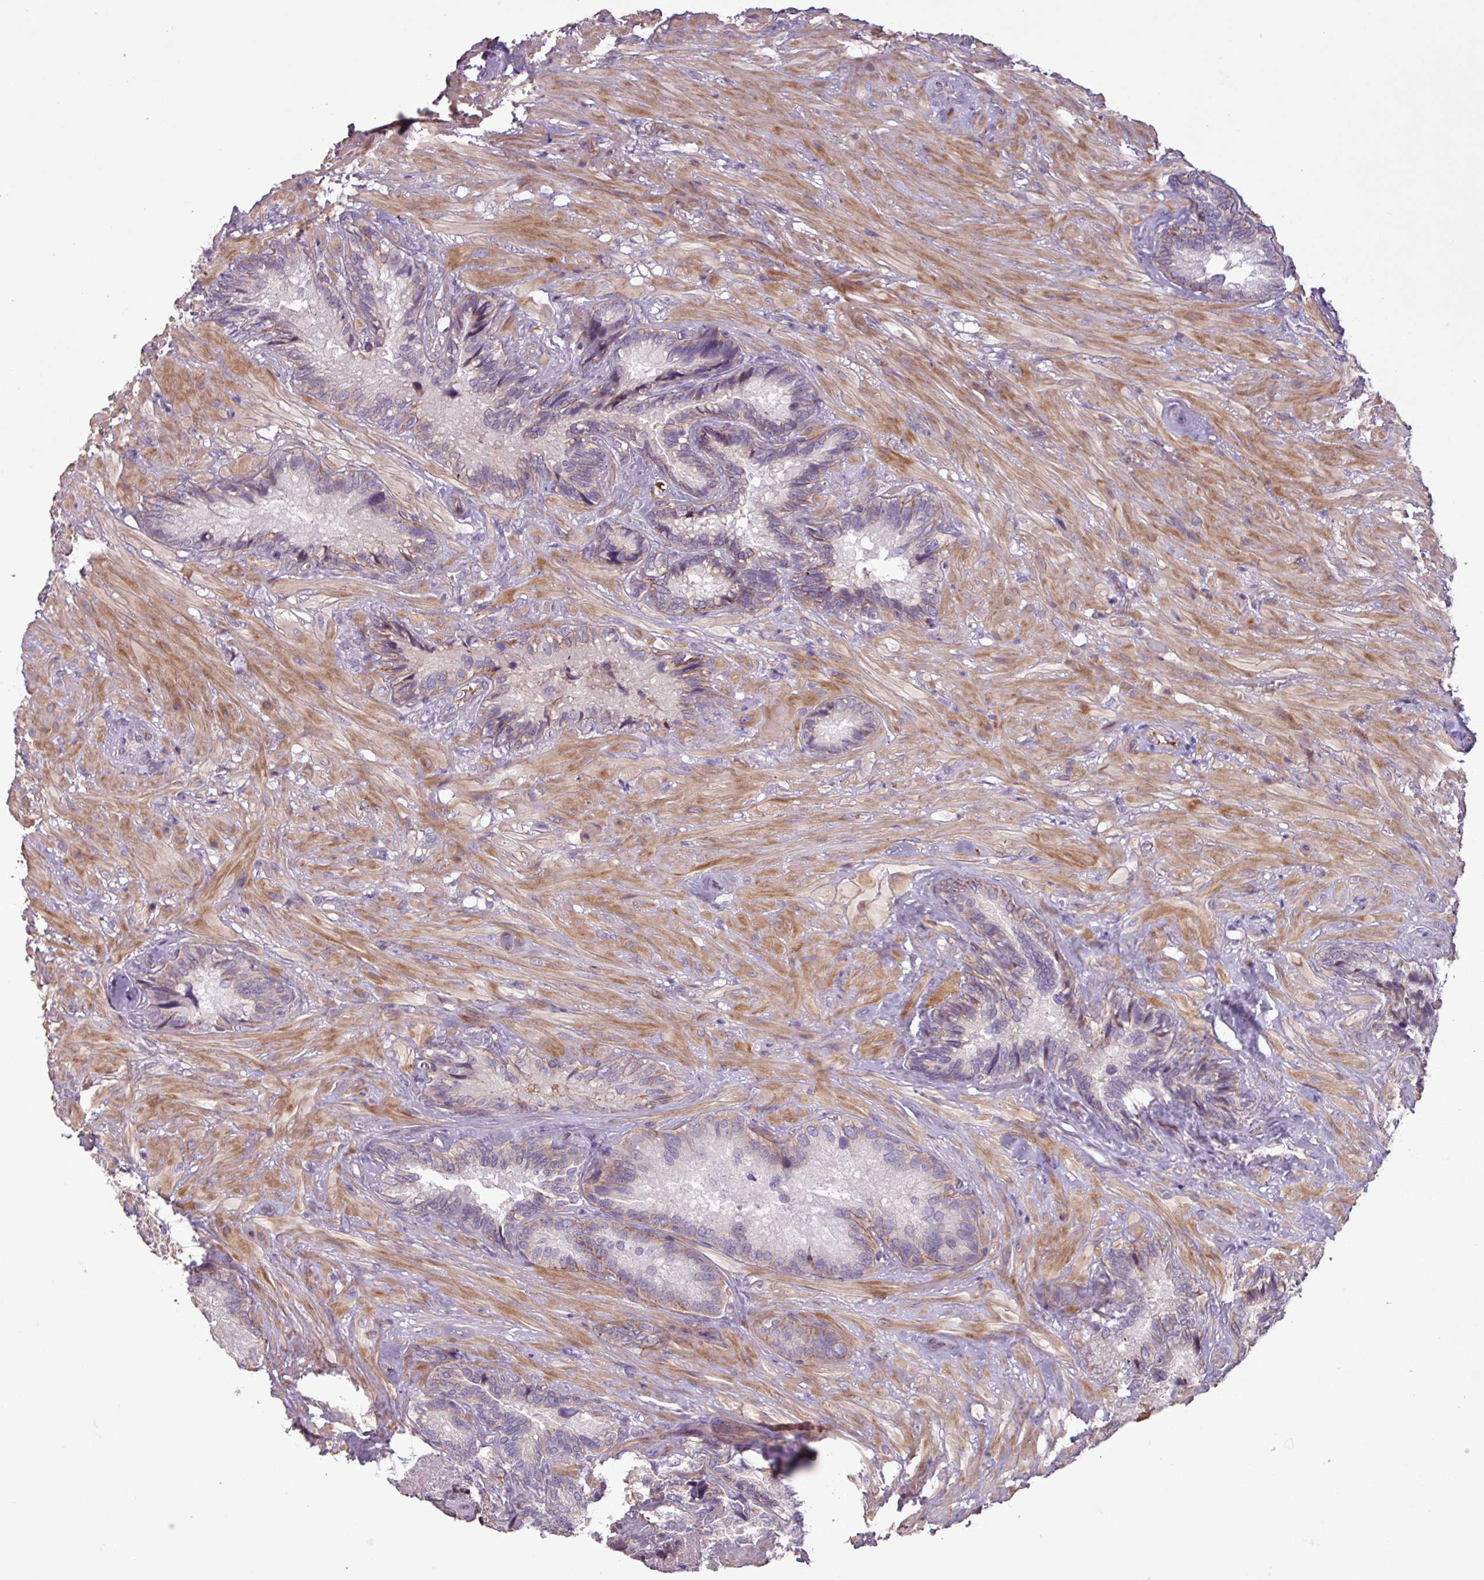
{"staining": {"intensity": "moderate", "quantity": "<25%", "location": "cytoplasmic/membranous"}, "tissue": "seminal vesicle", "cell_type": "Glandular cells", "image_type": "normal", "snomed": [{"axis": "morphology", "description": "Normal tissue, NOS"}, {"axis": "topography", "description": "Seminal veicle"}], "caption": "Glandular cells demonstrate moderate cytoplasmic/membranous positivity in about <25% of cells in benign seminal vesicle.", "gene": "C4A", "patient": {"sex": "male", "age": 62}}